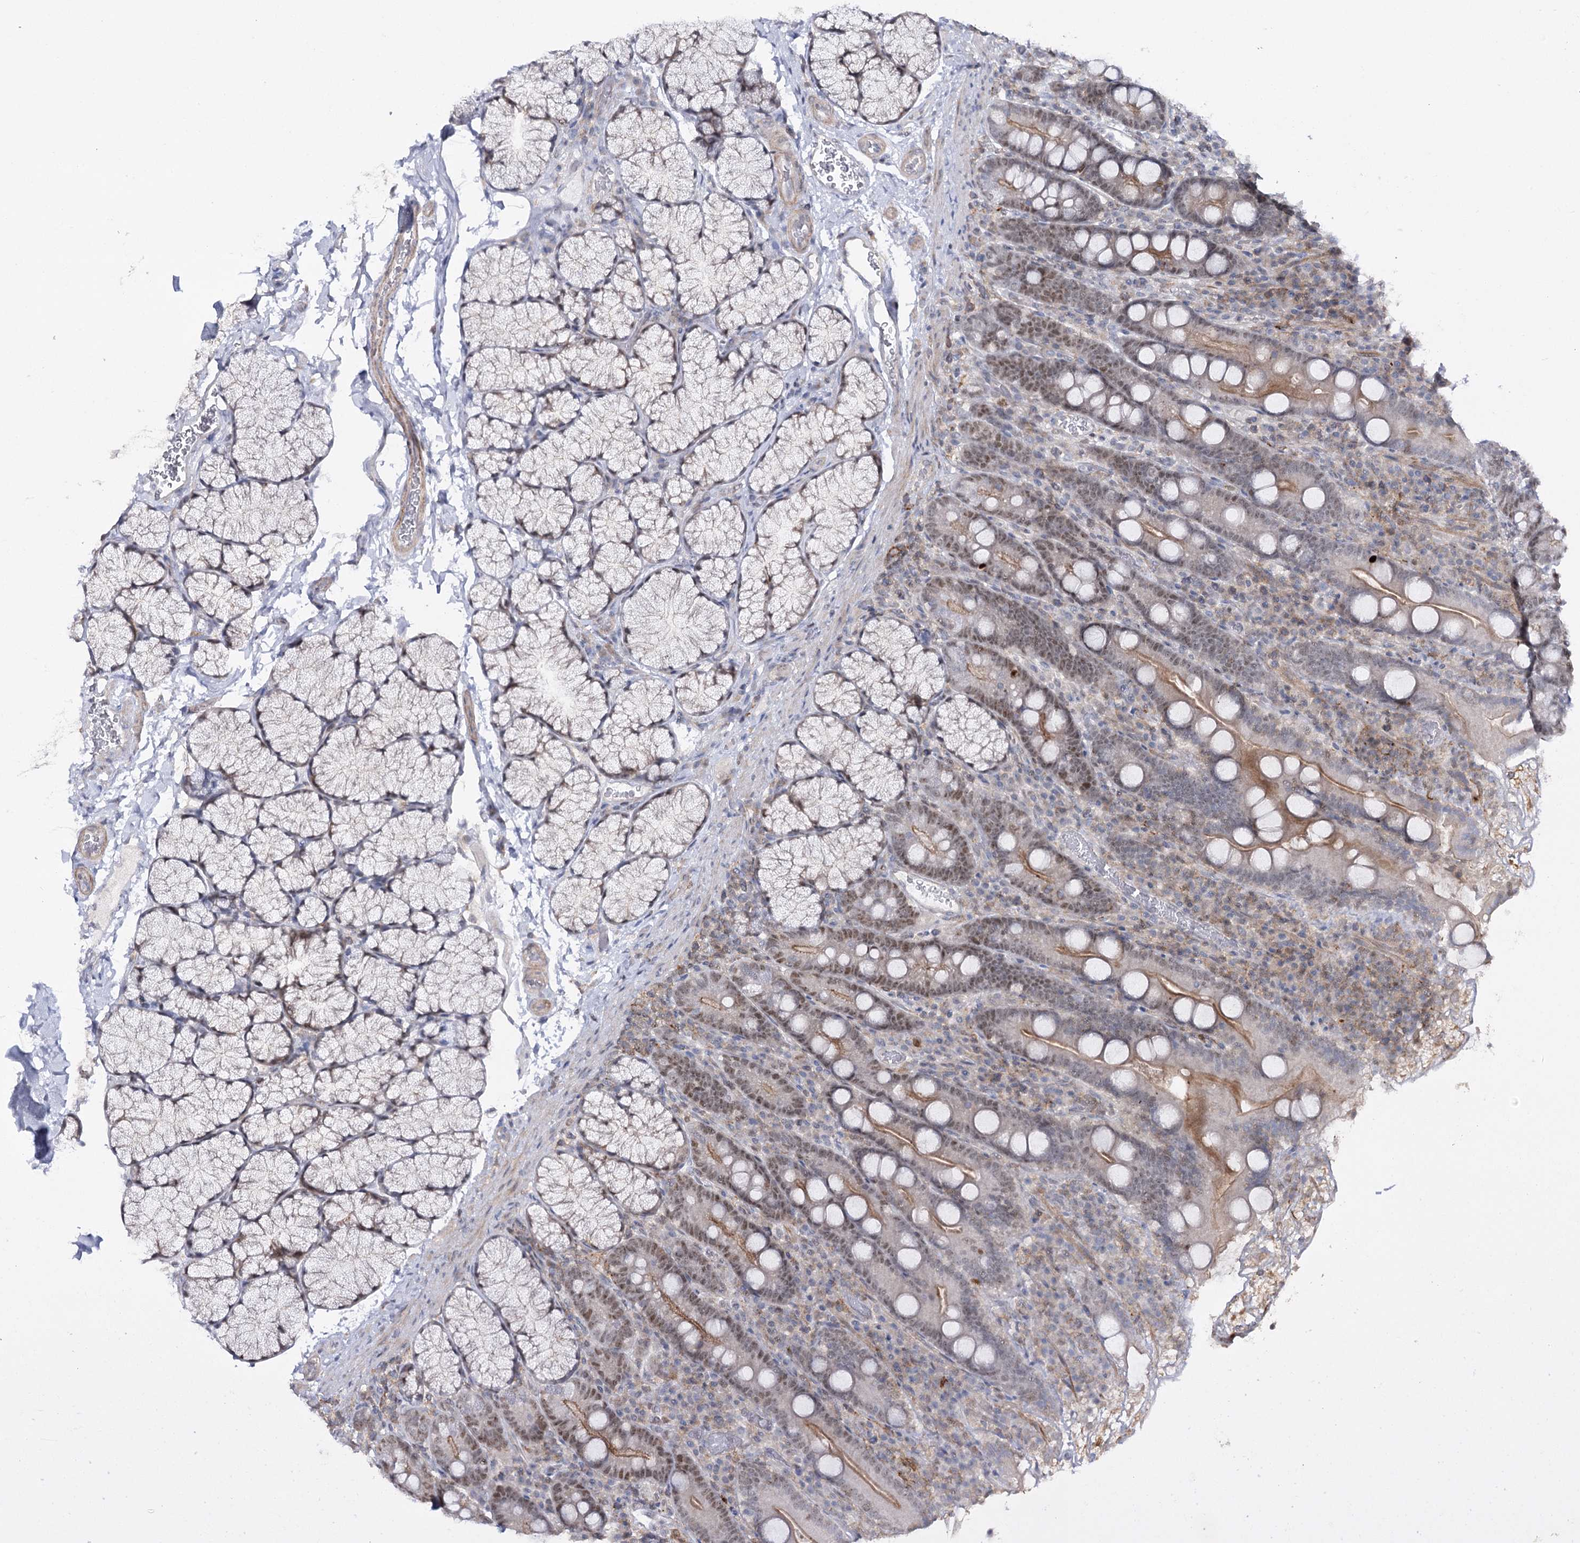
{"staining": {"intensity": "moderate", "quantity": "25%-75%", "location": "cytoplasmic/membranous,nuclear"}, "tissue": "duodenum", "cell_type": "Glandular cells", "image_type": "normal", "snomed": [{"axis": "morphology", "description": "Normal tissue, NOS"}, {"axis": "topography", "description": "Duodenum"}], "caption": "Immunohistochemical staining of normal duodenum demonstrates 25%-75% levels of moderate cytoplasmic/membranous,nuclear protein staining in about 25%-75% of glandular cells. Using DAB (3,3'-diaminobenzidine) (brown) and hematoxylin (blue) stains, captured at high magnification using brightfield microscopy.", "gene": "ZC3H8", "patient": {"sex": "male", "age": 35}}